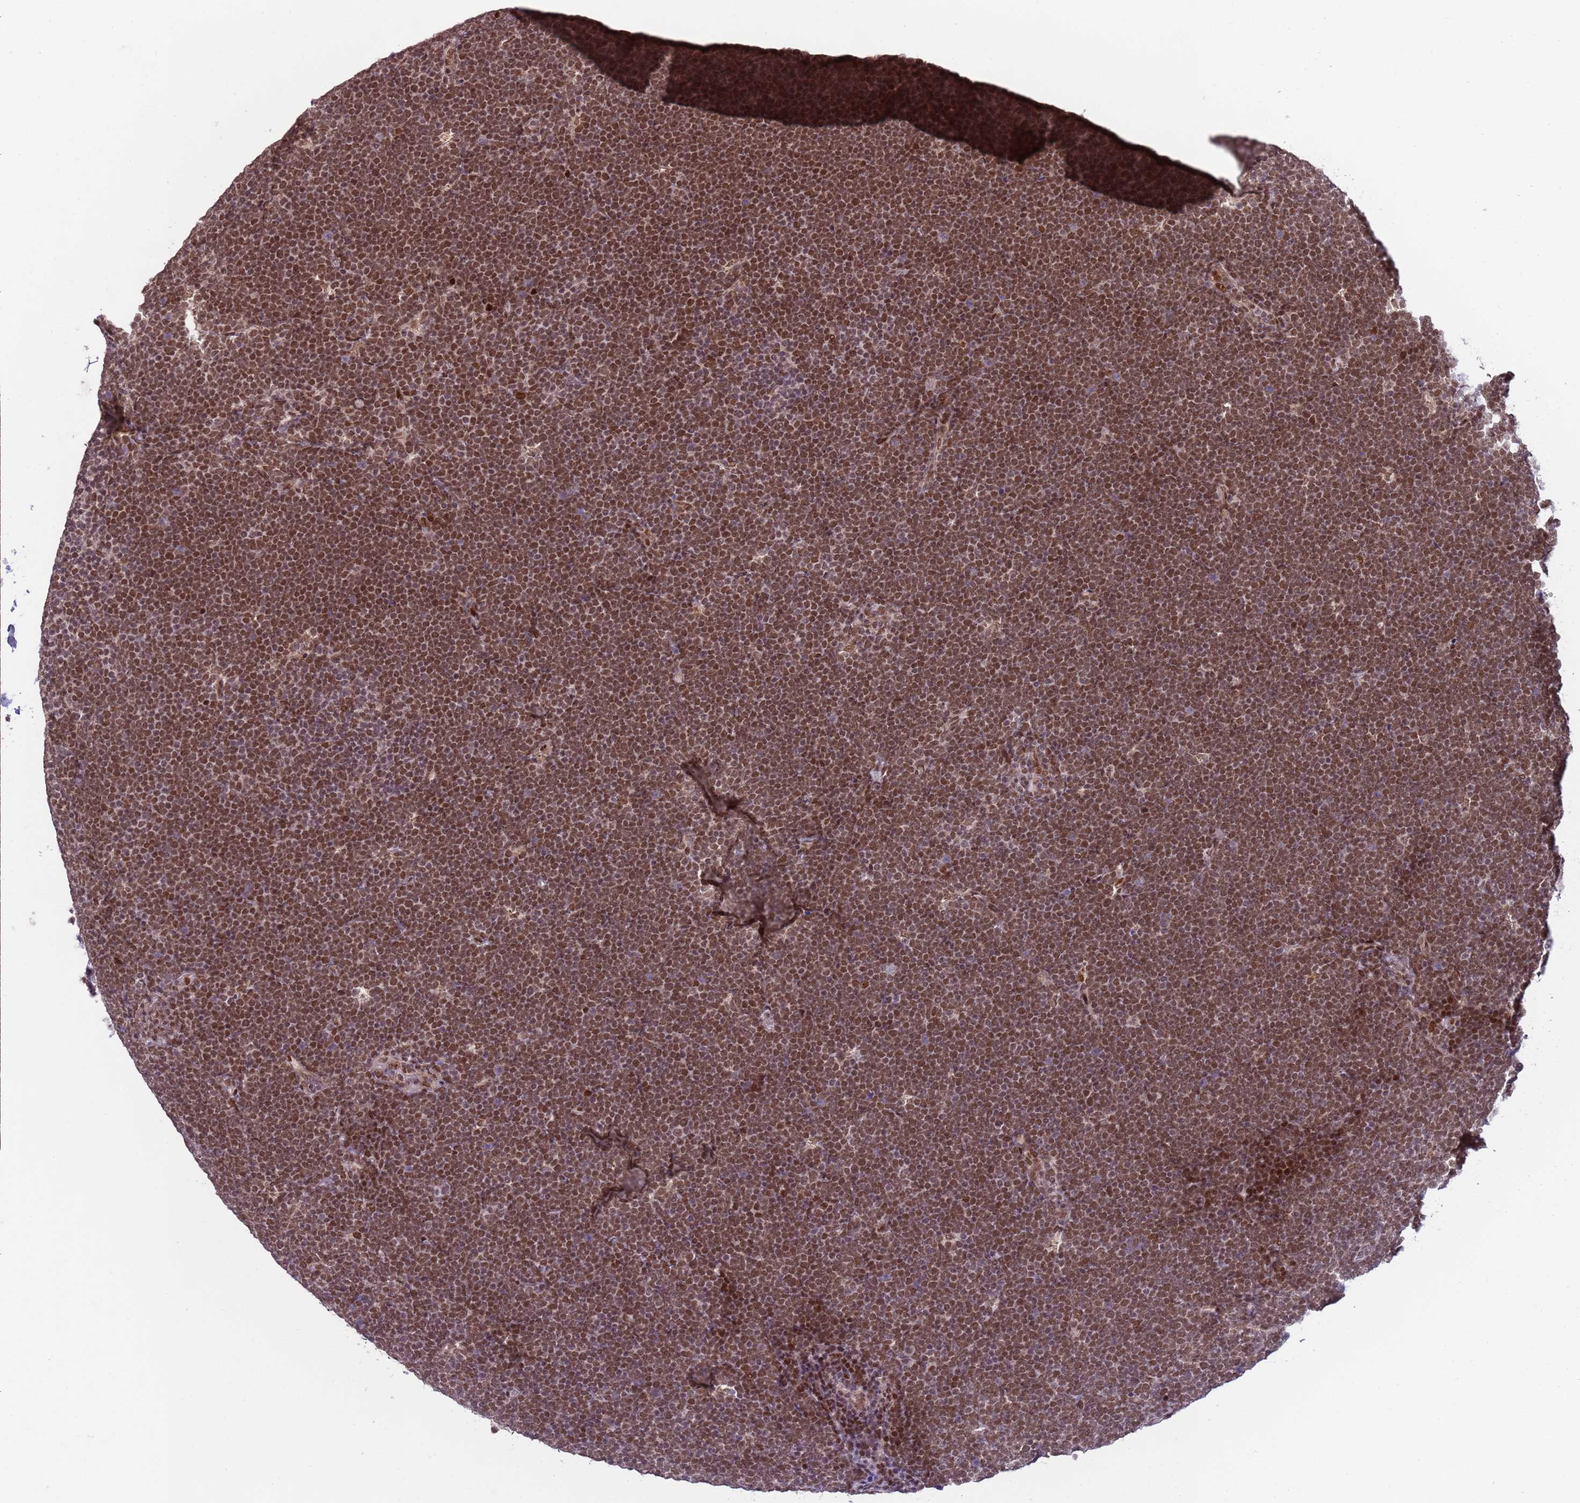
{"staining": {"intensity": "moderate", "quantity": ">75%", "location": "nuclear"}, "tissue": "lymphoma", "cell_type": "Tumor cells", "image_type": "cancer", "snomed": [{"axis": "morphology", "description": "Malignant lymphoma, non-Hodgkin's type, High grade"}, {"axis": "topography", "description": "Lymph node"}], "caption": "High-grade malignant lymphoma, non-Hodgkin's type stained for a protein (brown) displays moderate nuclear positive staining in about >75% of tumor cells.", "gene": "PPM1H", "patient": {"sex": "male", "age": 13}}